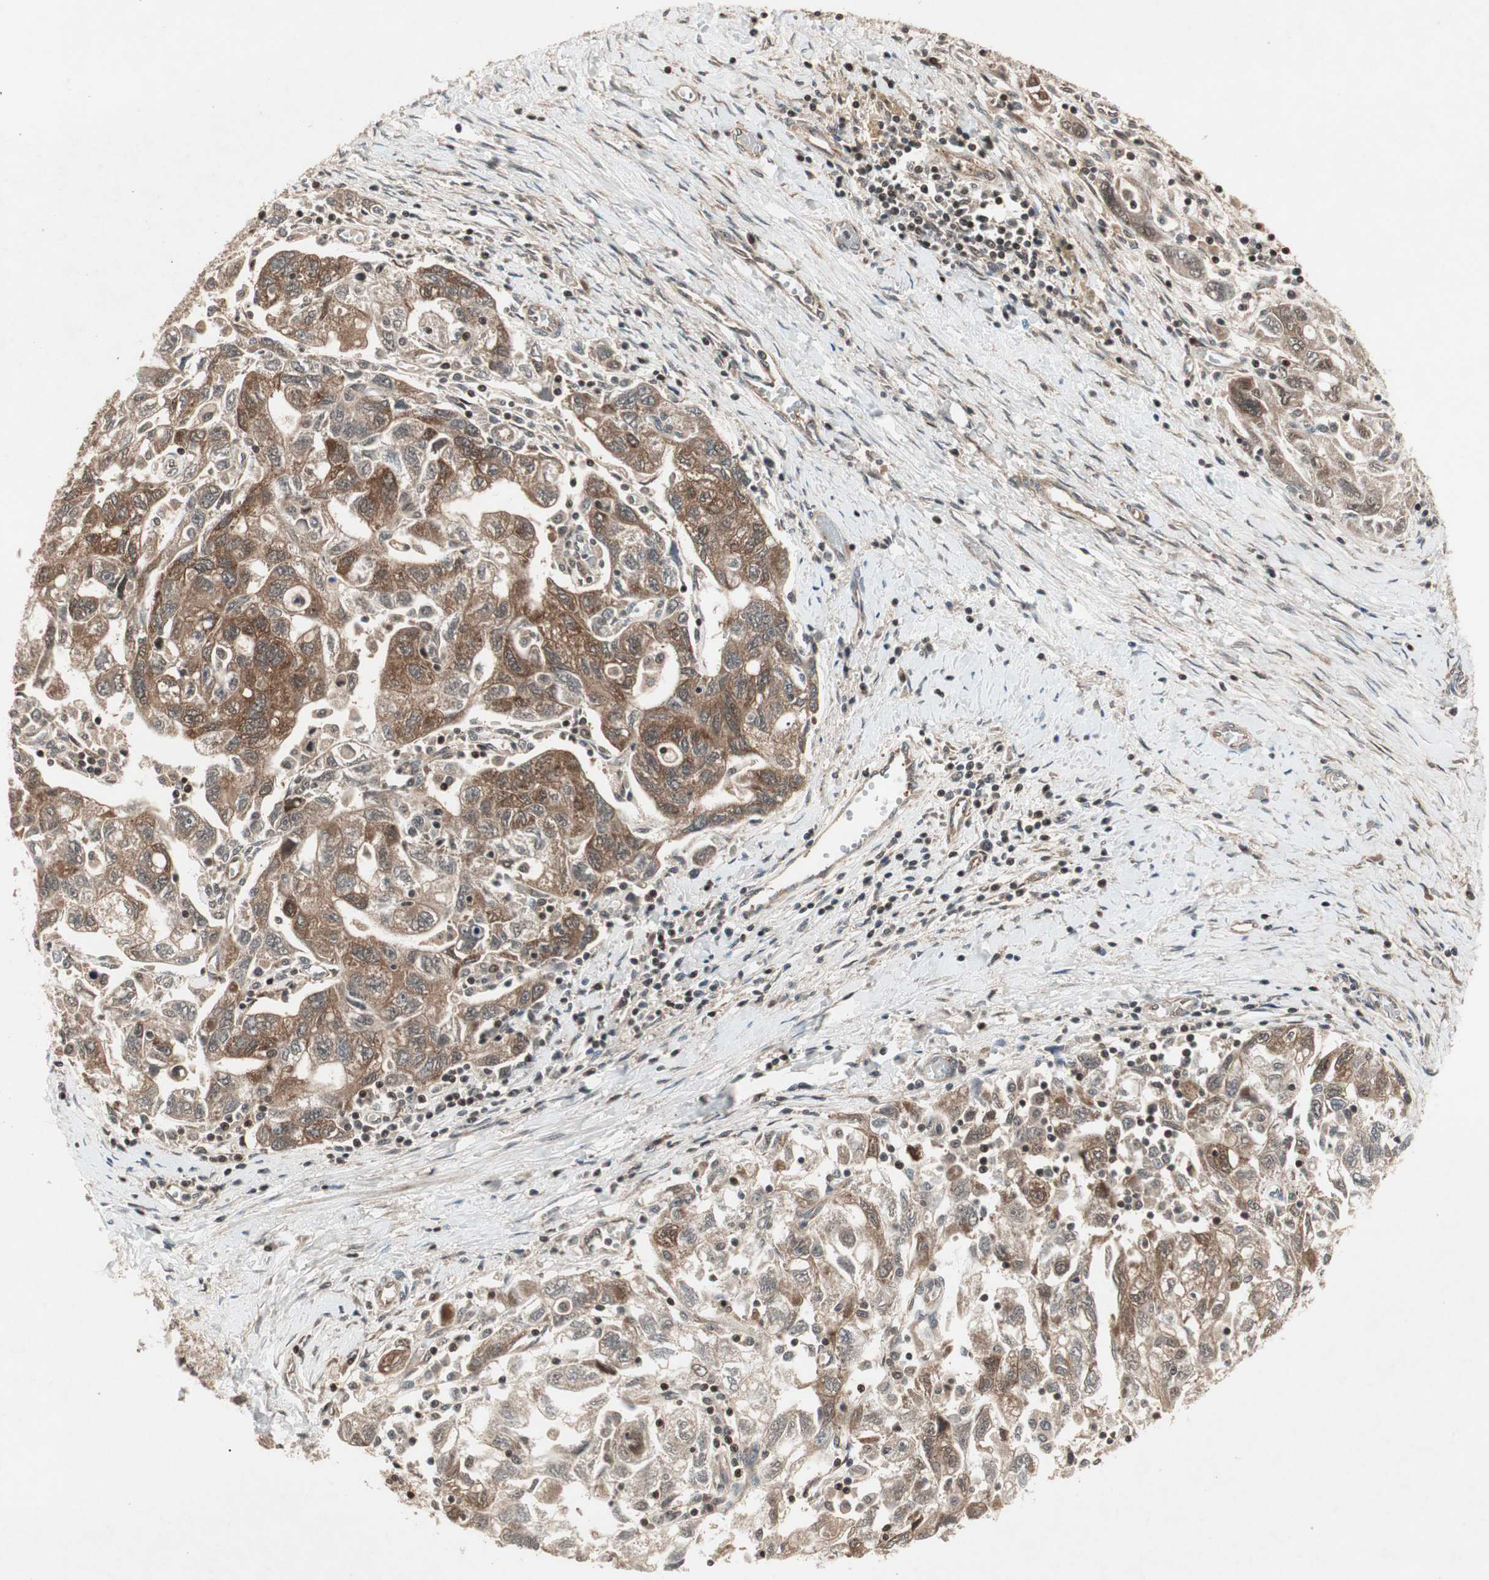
{"staining": {"intensity": "moderate", "quantity": "25%-75%", "location": "cytoplasmic/membranous"}, "tissue": "ovarian cancer", "cell_type": "Tumor cells", "image_type": "cancer", "snomed": [{"axis": "morphology", "description": "Carcinoma, NOS"}, {"axis": "morphology", "description": "Cystadenocarcinoma, serous, NOS"}, {"axis": "topography", "description": "Ovary"}], "caption": "There is medium levels of moderate cytoplasmic/membranous staining in tumor cells of carcinoma (ovarian), as demonstrated by immunohistochemical staining (brown color).", "gene": "IRS1", "patient": {"sex": "female", "age": 69}}